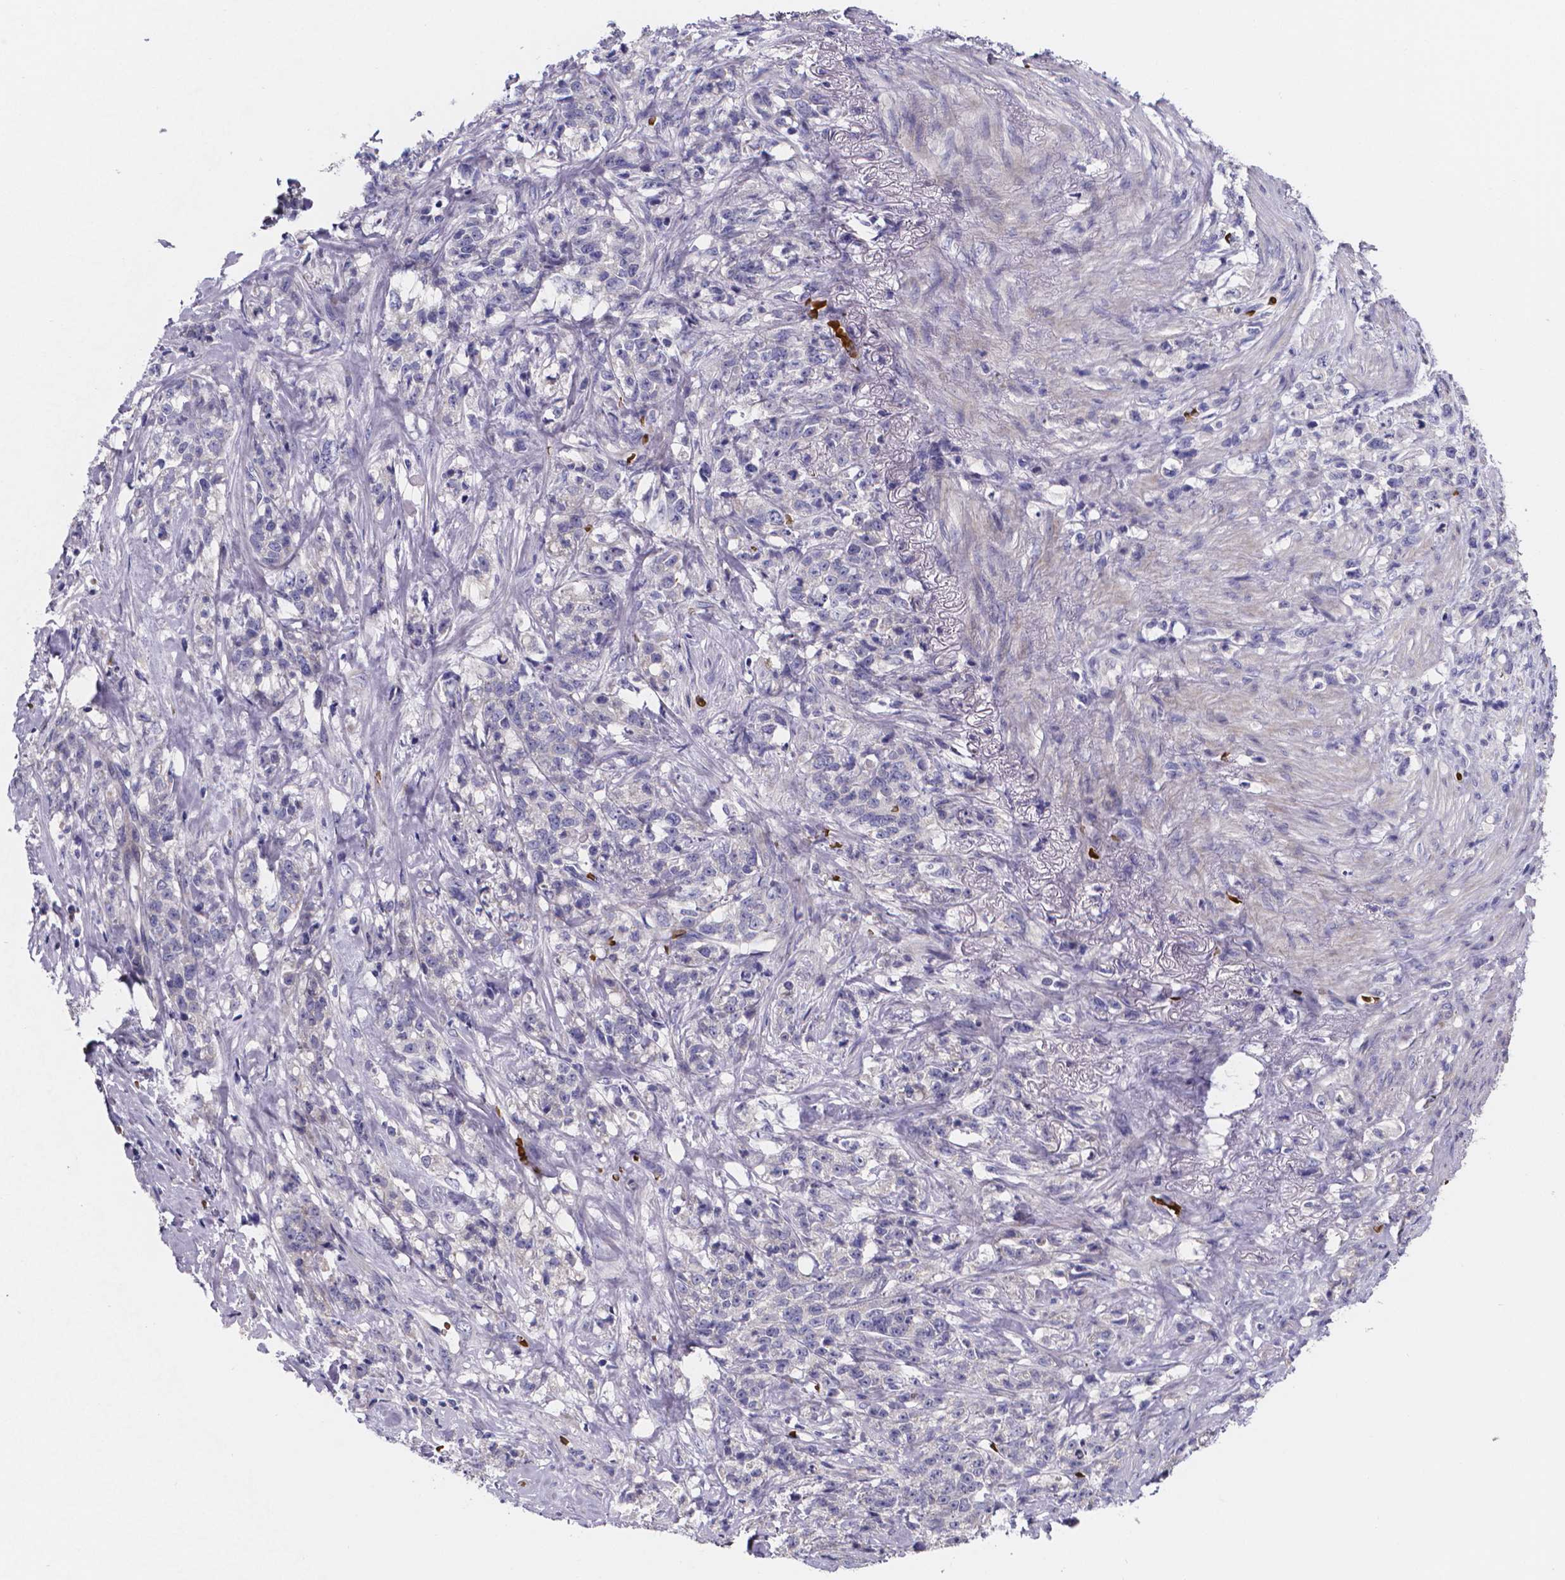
{"staining": {"intensity": "negative", "quantity": "none", "location": "none"}, "tissue": "stomach cancer", "cell_type": "Tumor cells", "image_type": "cancer", "snomed": [{"axis": "morphology", "description": "Adenocarcinoma, NOS"}, {"axis": "topography", "description": "Stomach, lower"}], "caption": "Immunohistochemical staining of stomach cancer displays no significant positivity in tumor cells. (IHC, brightfield microscopy, high magnification).", "gene": "GABRA3", "patient": {"sex": "male", "age": 88}}